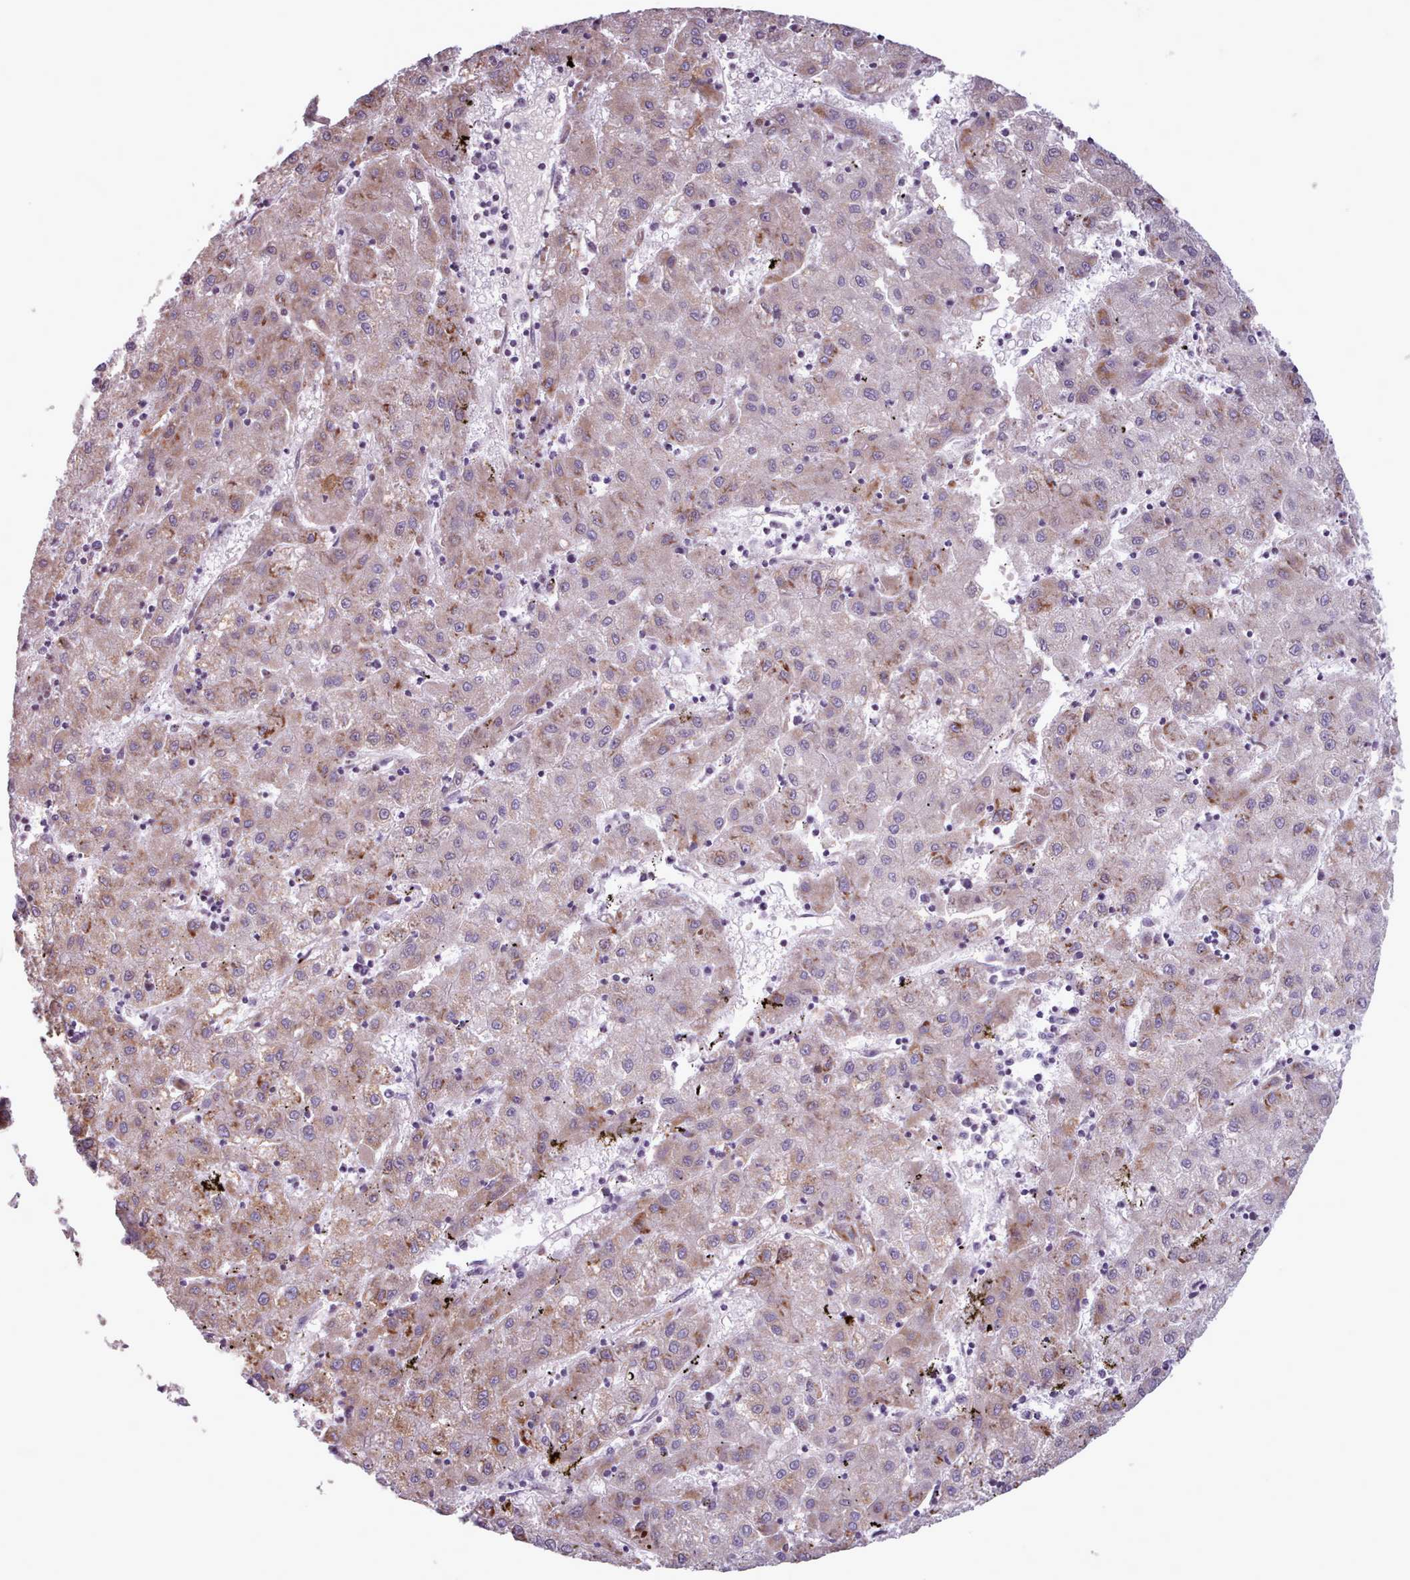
{"staining": {"intensity": "moderate", "quantity": "25%-75%", "location": "cytoplasmic/membranous"}, "tissue": "liver cancer", "cell_type": "Tumor cells", "image_type": "cancer", "snomed": [{"axis": "morphology", "description": "Carcinoma, Hepatocellular, NOS"}, {"axis": "topography", "description": "Liver"}], "caption": "Immunohistochemical staining of liver cancer shows moderate cytoplasmic/membranous protein positivity in about 25%-75% of tumor cells.", "gene": "AVL9", "patient": {"sex": "male", "age": 72}}